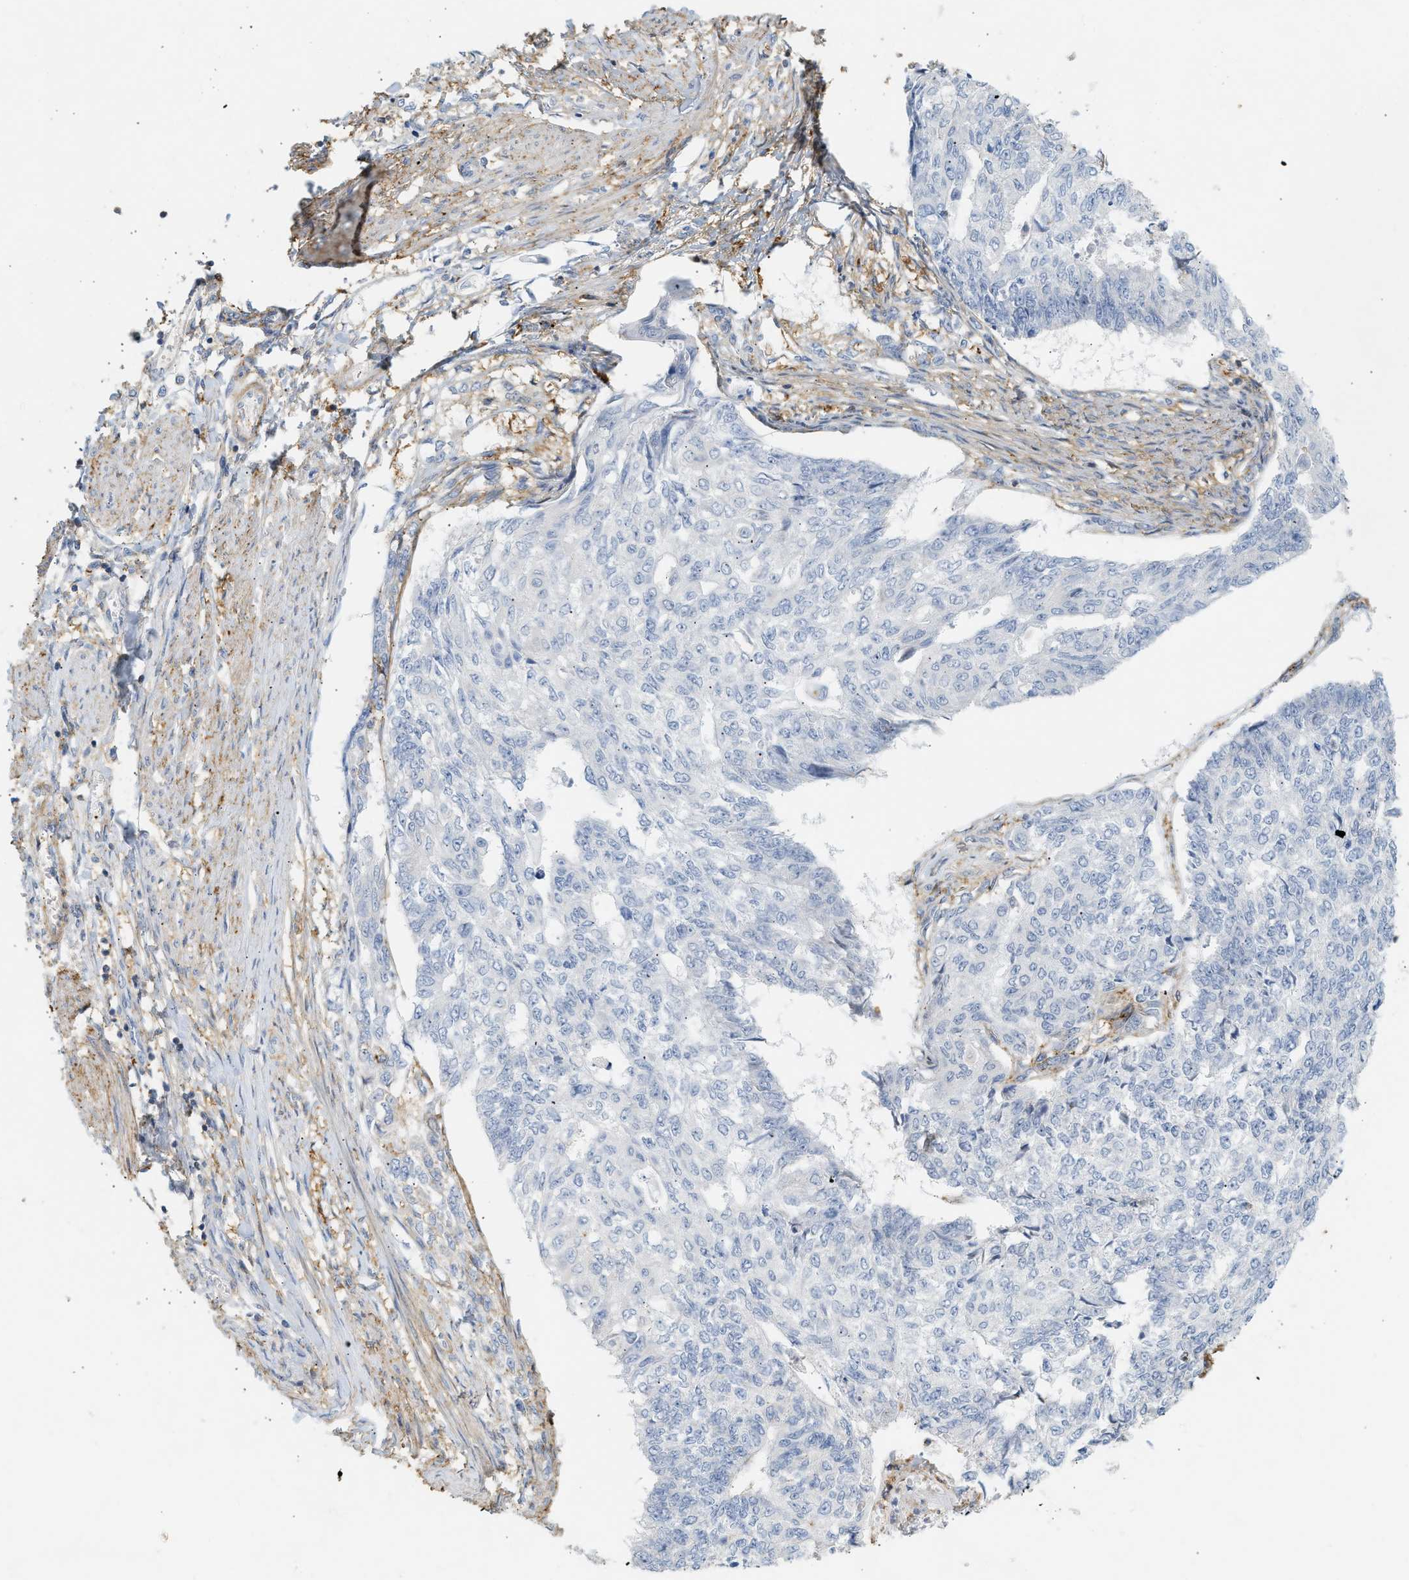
{"staining": {"intensity": "negative", "quantity": "none", "location": "none"}, "tissue": "endometrial cancer", "cell_type": "Tumor cells", "image_type": "cancer", "snomed": [{"axis": "morphology", "description": "Adenocarcinoma, NOS"}, {"axis": "topography", "description": "Endometrium"}], "caption": "There is no significant positivity in tumor cells of endometrial cancer (adenocarcinoma).", "gene": "BVES", "patient": {"sex": "female", "age": 32}}